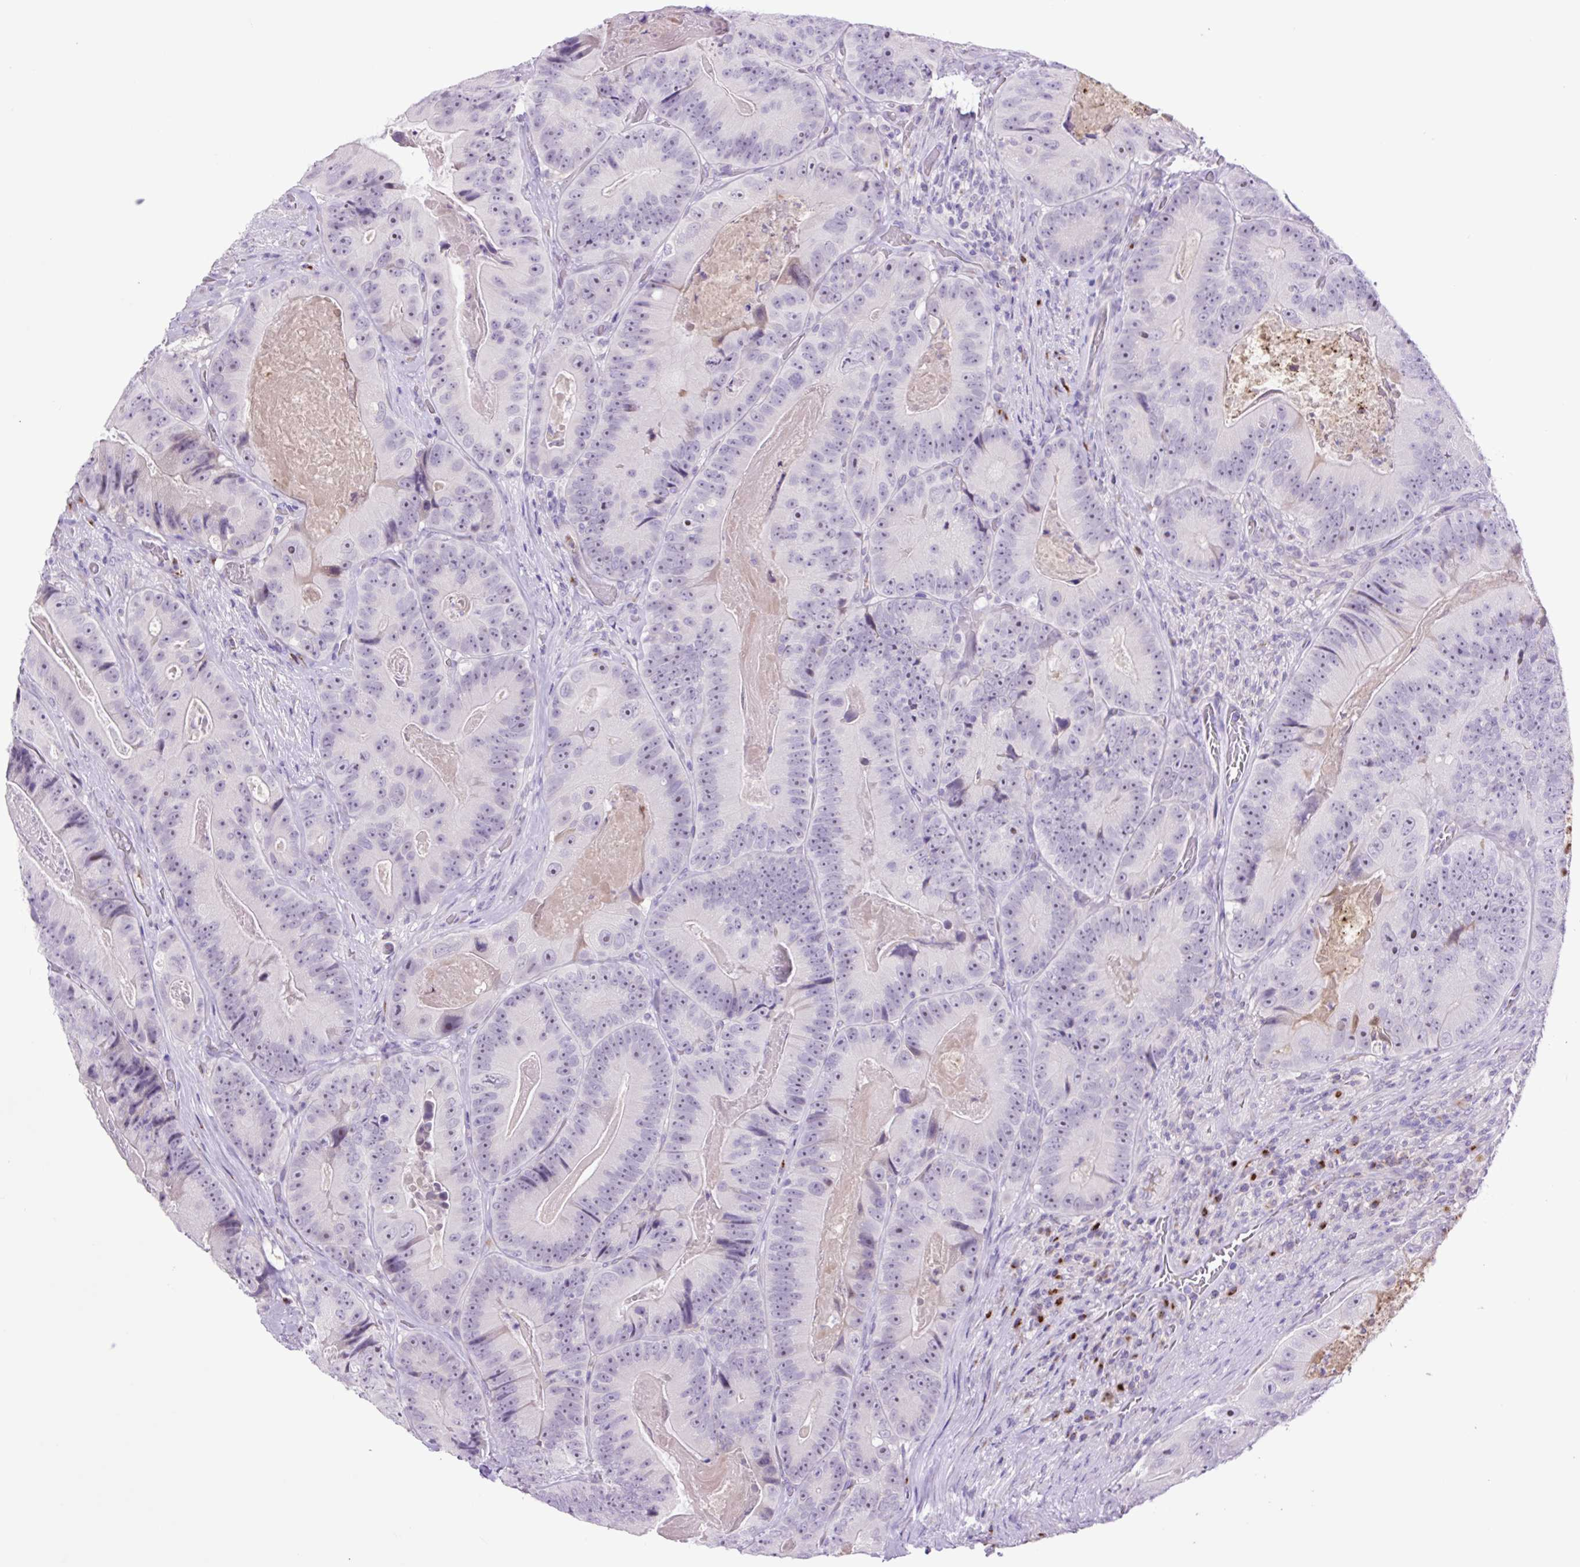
{"staining": {"intensity": "negative", "quantity": "none", "location": "none"}, "tissue": "colorectal cancer", "cell_type": "Tumor cells", "image_type": "cancer", "snomed": [{"axis": "morphology", "description": "Adenocarcinoma, NOS"}, {"axis": "topography", "description": "Colon"}], "caption": "DAB (3,3'-diaminobenzidine) immunohistochemical staining of human colorectal adenocarcinoma demonstrates no significant staining in tumor cells. (DAB IHC, high magnification).", "gene": "MFSD3", "patient": {"sex": "female", "age": 86}}